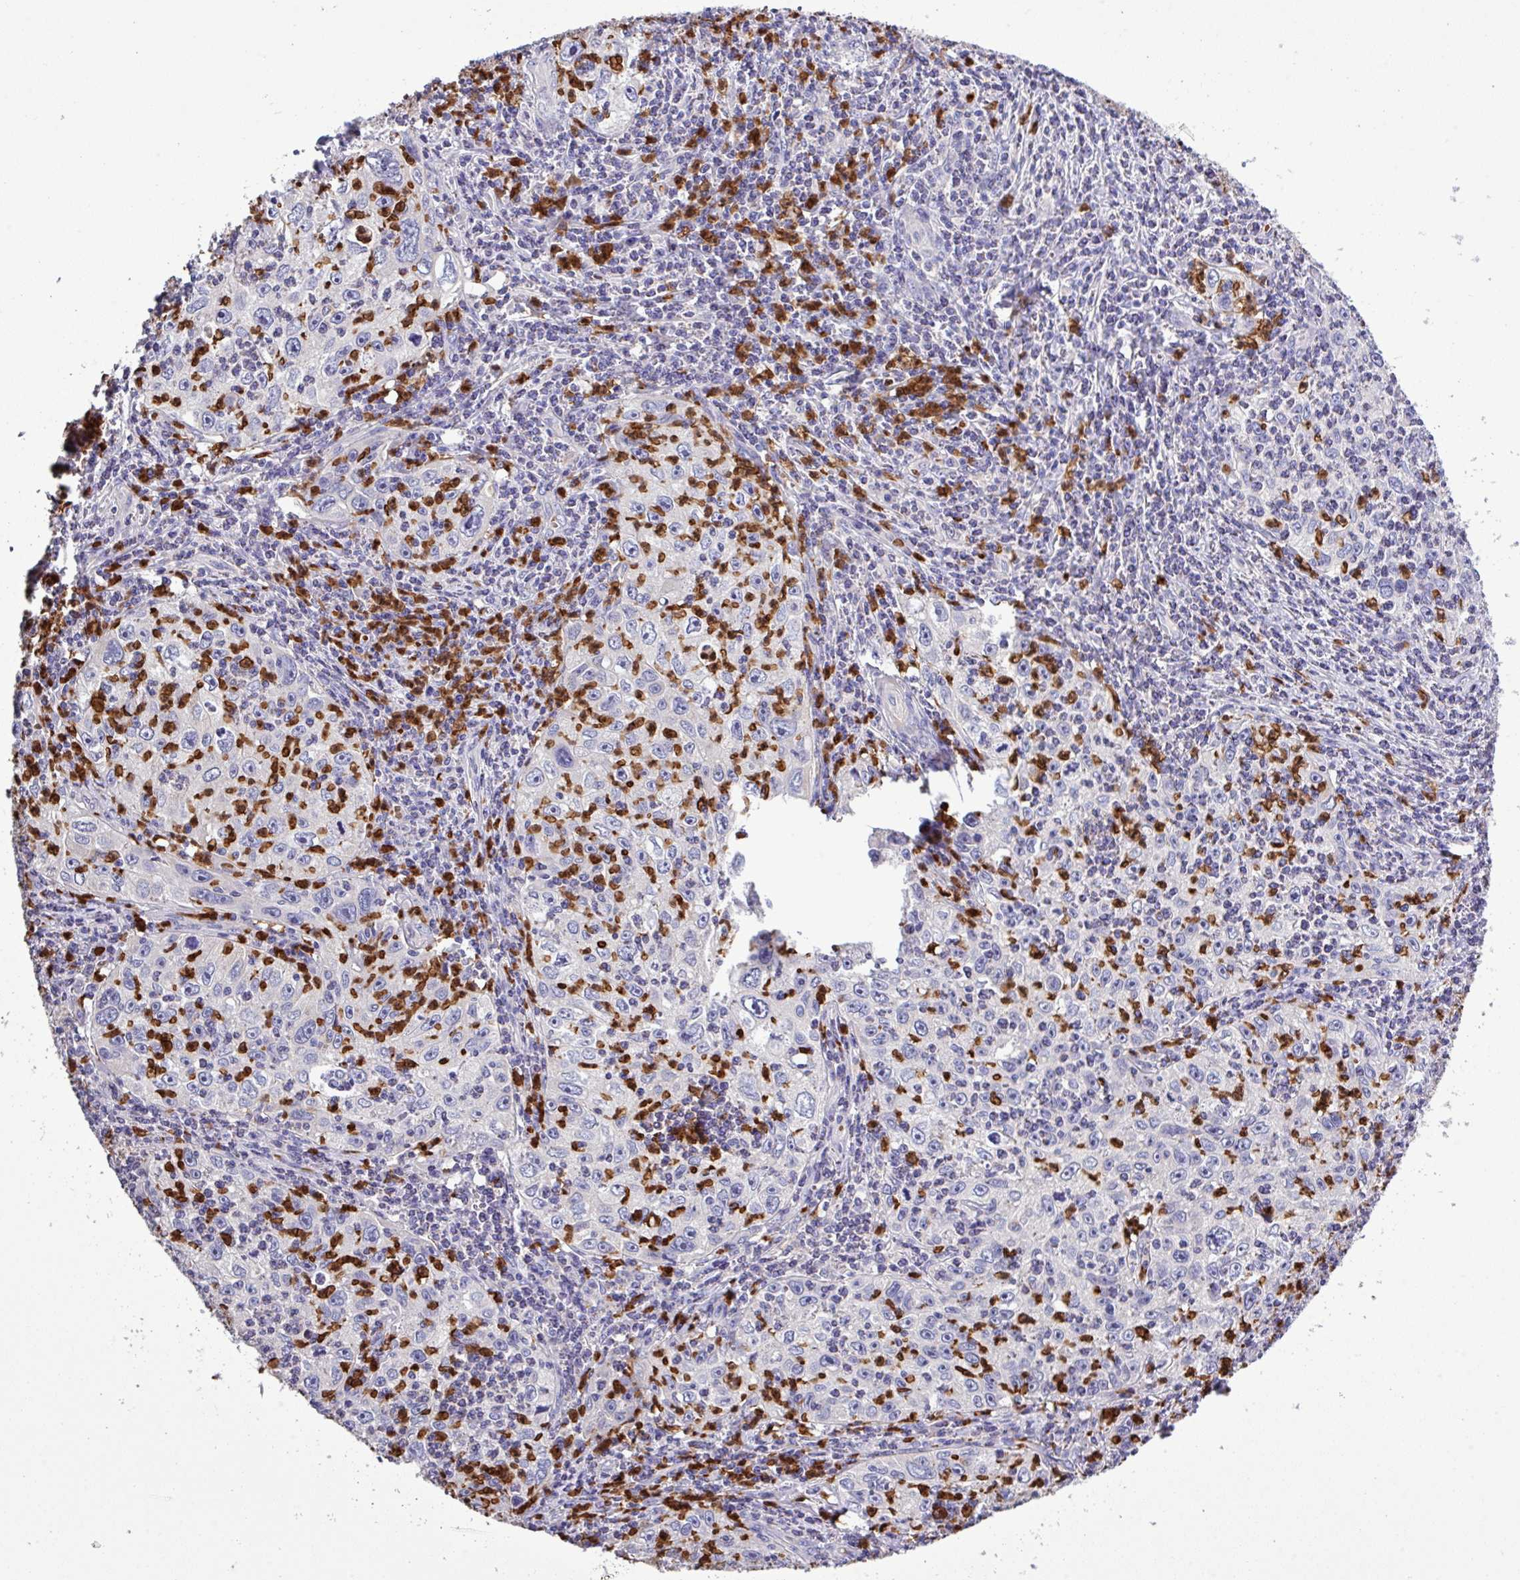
{"staining": {"intensity": "negative", "quantity": "none", "location": "none"}, "tissue": "cervical cancer", "cell_type": "Tumor cells", "image_type": "cancer", "snomed": [{"axis": "morphology", "description": "Squamous cell carcinoma, NOS"}, {"axis": "topography", "description": "Cervix"}], "caption": "DAB immunohistochemical staining of cervical cancer shows no significant expression in tumor cells. Nuclei are stained in blue.", "gene": "MGAT4B", "patient": {"sex": "female", "age": 30}}